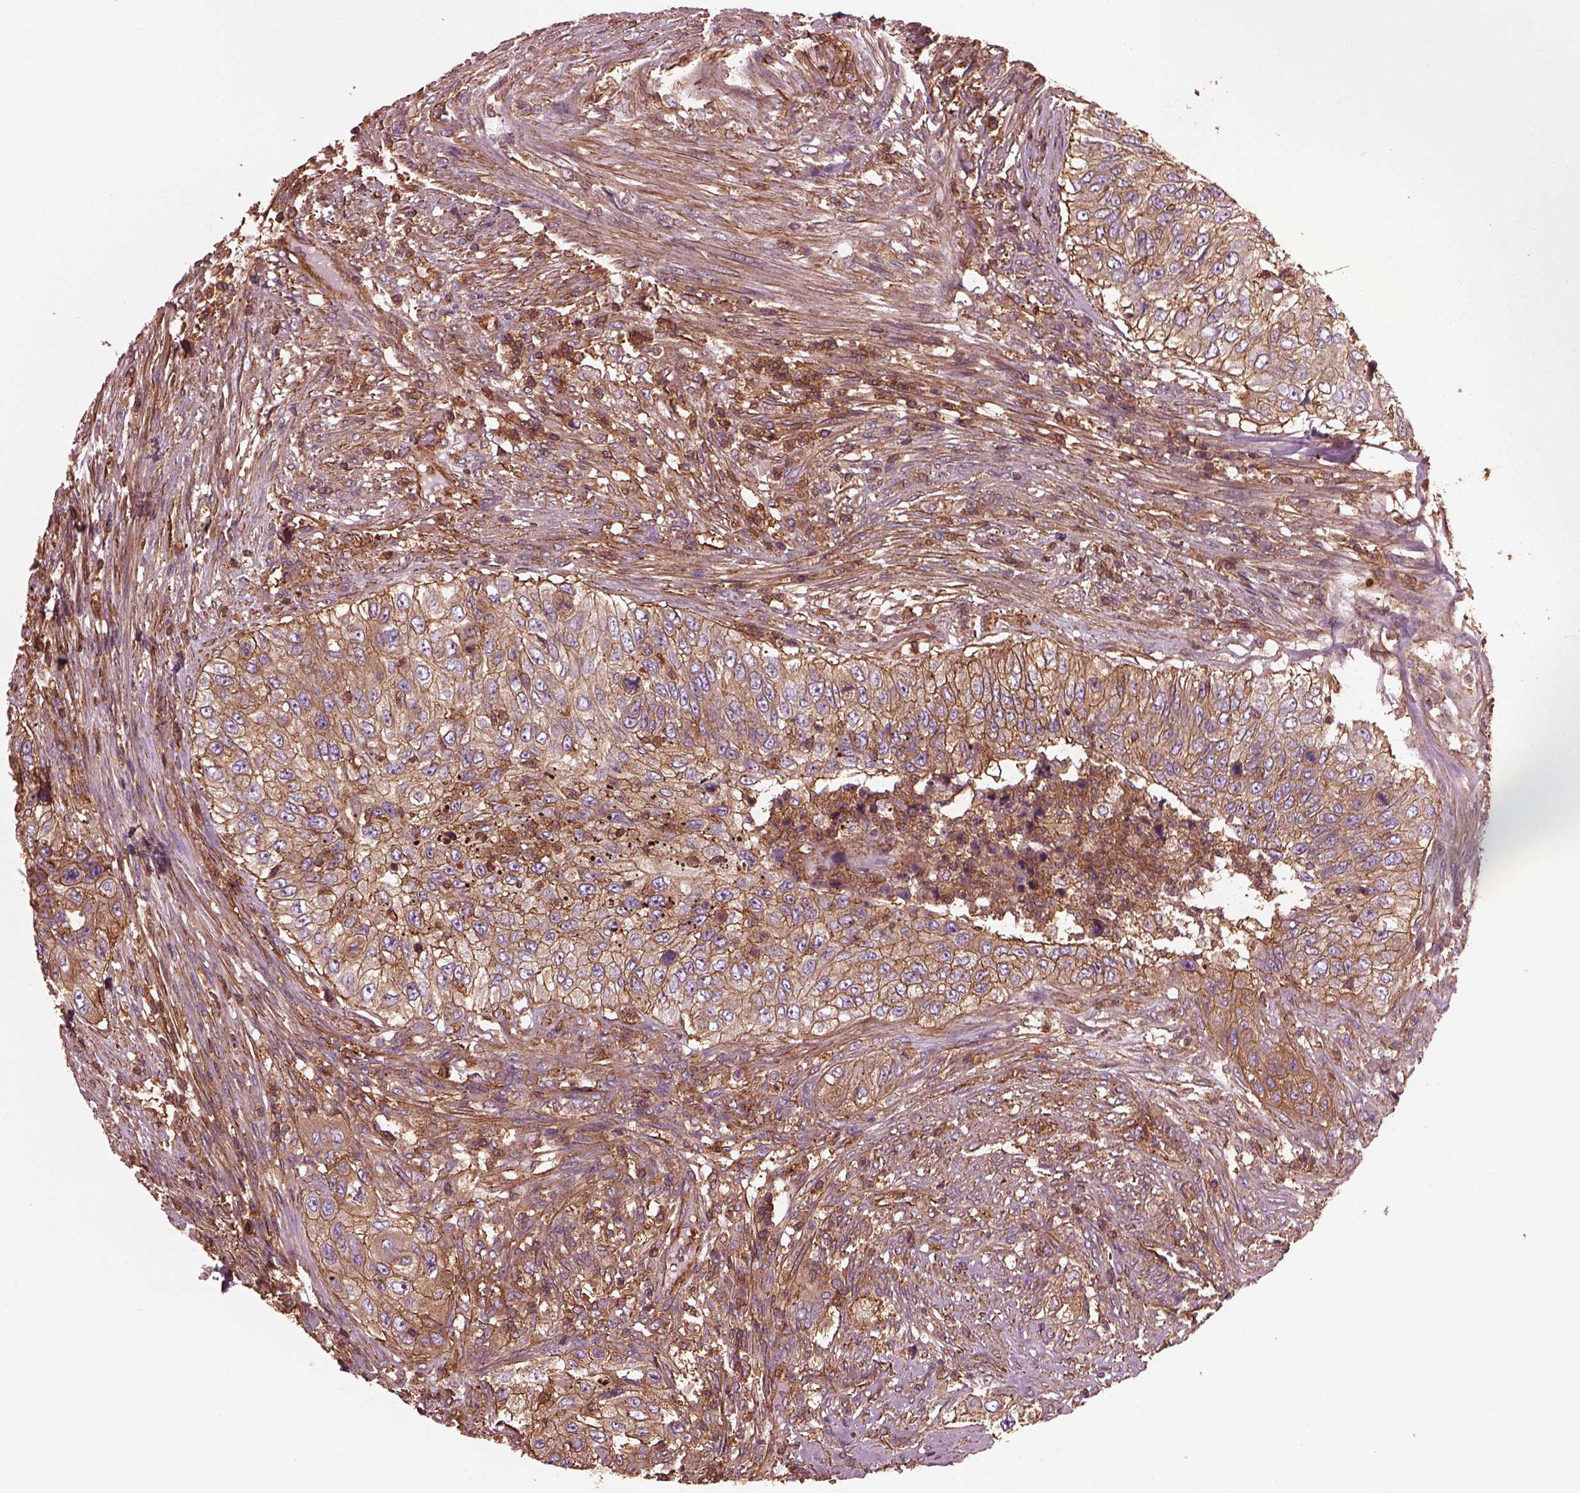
{"staining": {"intensity": "moderate", "quantity": ">75%", "location": "cytoplasmic/membranous"}, "tissue": "urothelial cancer", "cell_type": "Tumor cells", "image_type": "cancer", "snomed": [{"axis": "morphology", "description": "Urothelial carcinoma, High grade"}, {"axis": "topography", "description": "Urinary bladder"}], "caption": "Brown immunohistochemical staining in human urothelial carcinoma (high-grade) shows moderate cytoplasmic/membranous staining in about >75% of tumor cells.", "gene": "MYL6", "patient": {"sex": "female", "age": 60}}